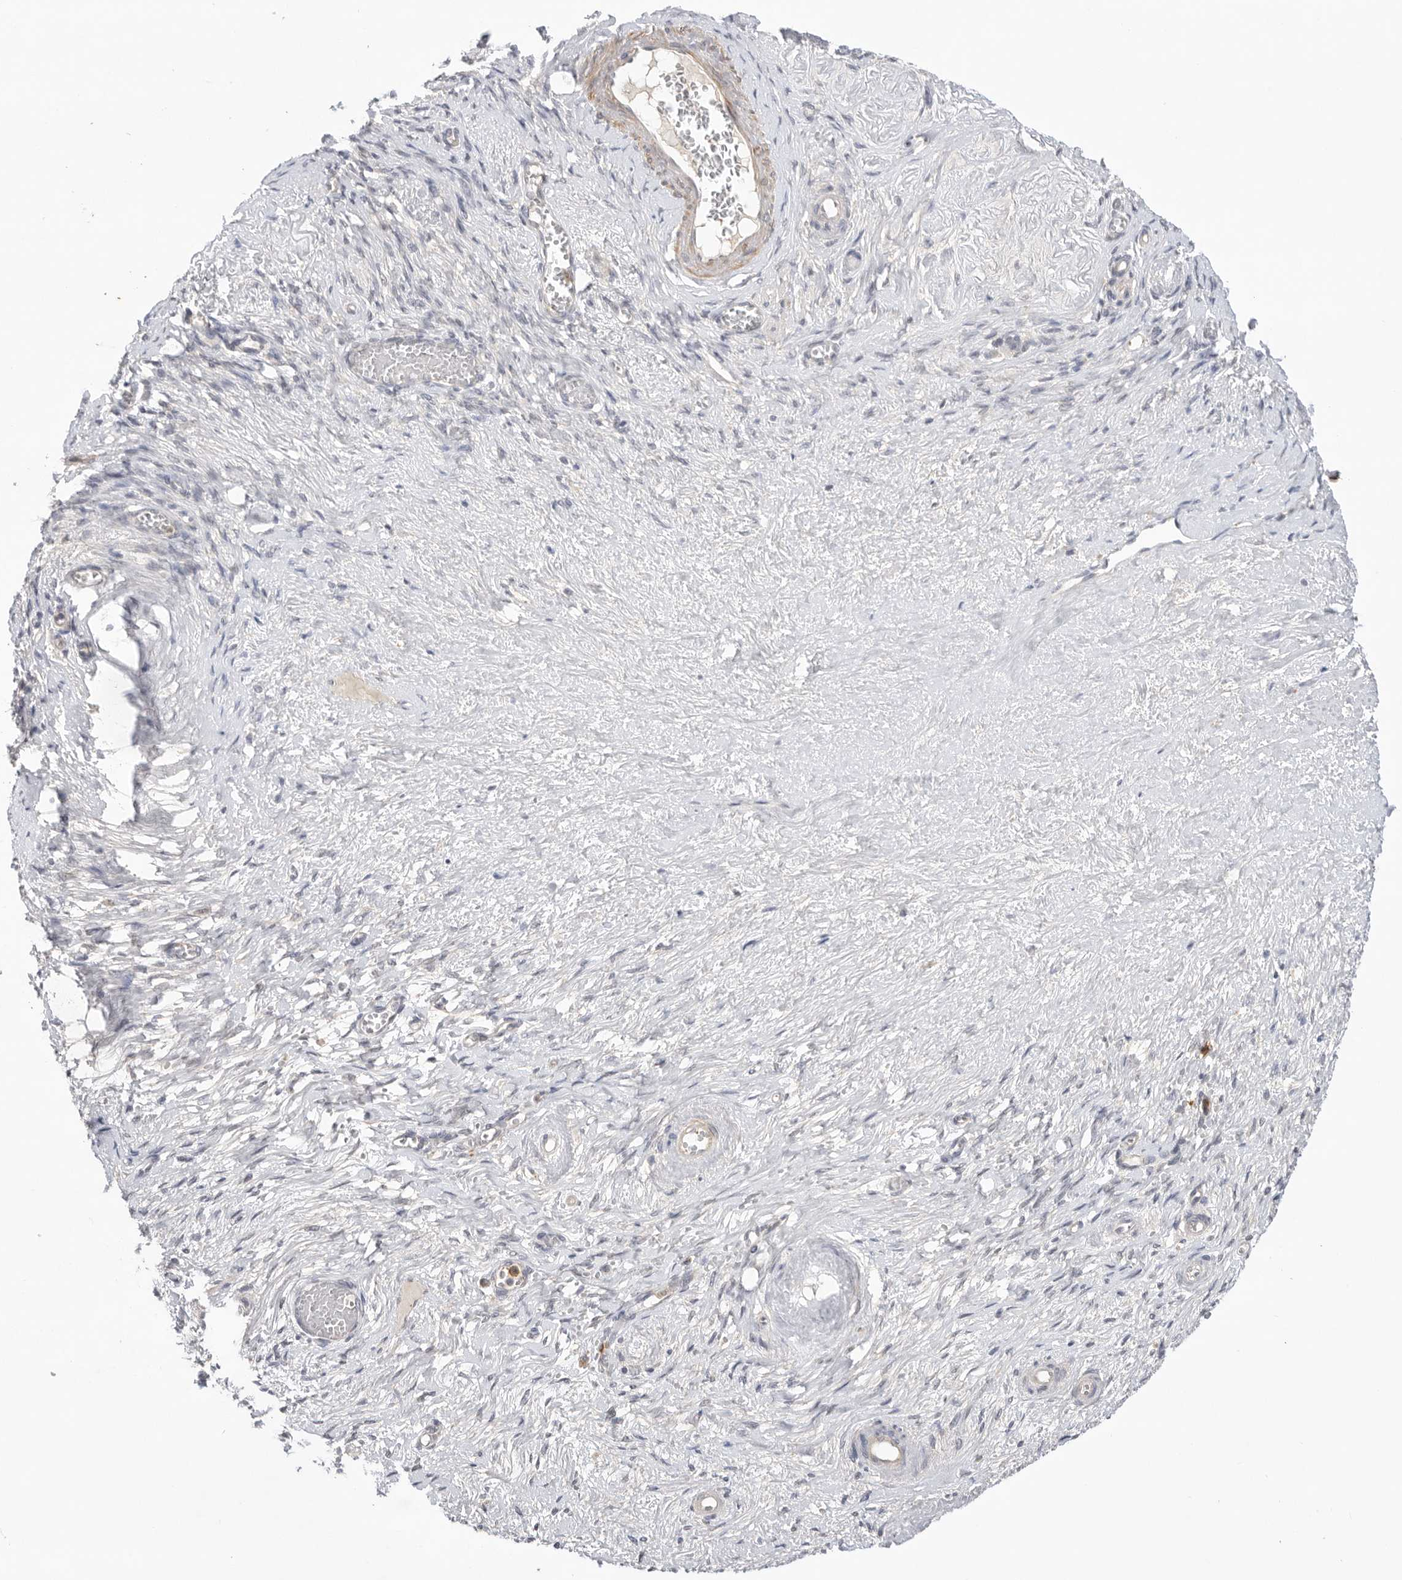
{"staining": {"intensity": "negative", "quantity": "none", "location": "none"}, "tissue": "adipose tissue", "cell_type": "Adipocytes", "image_type": "normal", "snomed": [{"axis": "morphology", "description": "Normal tissue, NOS"}, {"axis": "topography", "description": "Vascular tissue"}, {"axis": "topography", "description": "Fallopian tube"}, {"axis": "topography", "description": "Ovary"}], "caption": "A photomicrograph of human adipose tissue is negative for staining in adipocytes. The staining is performed using DAB brown chromogen with nuclei counter-stained in using hematoxylin.", "gene": "GNE", "patient": {"sex": "female", "age": 67}}